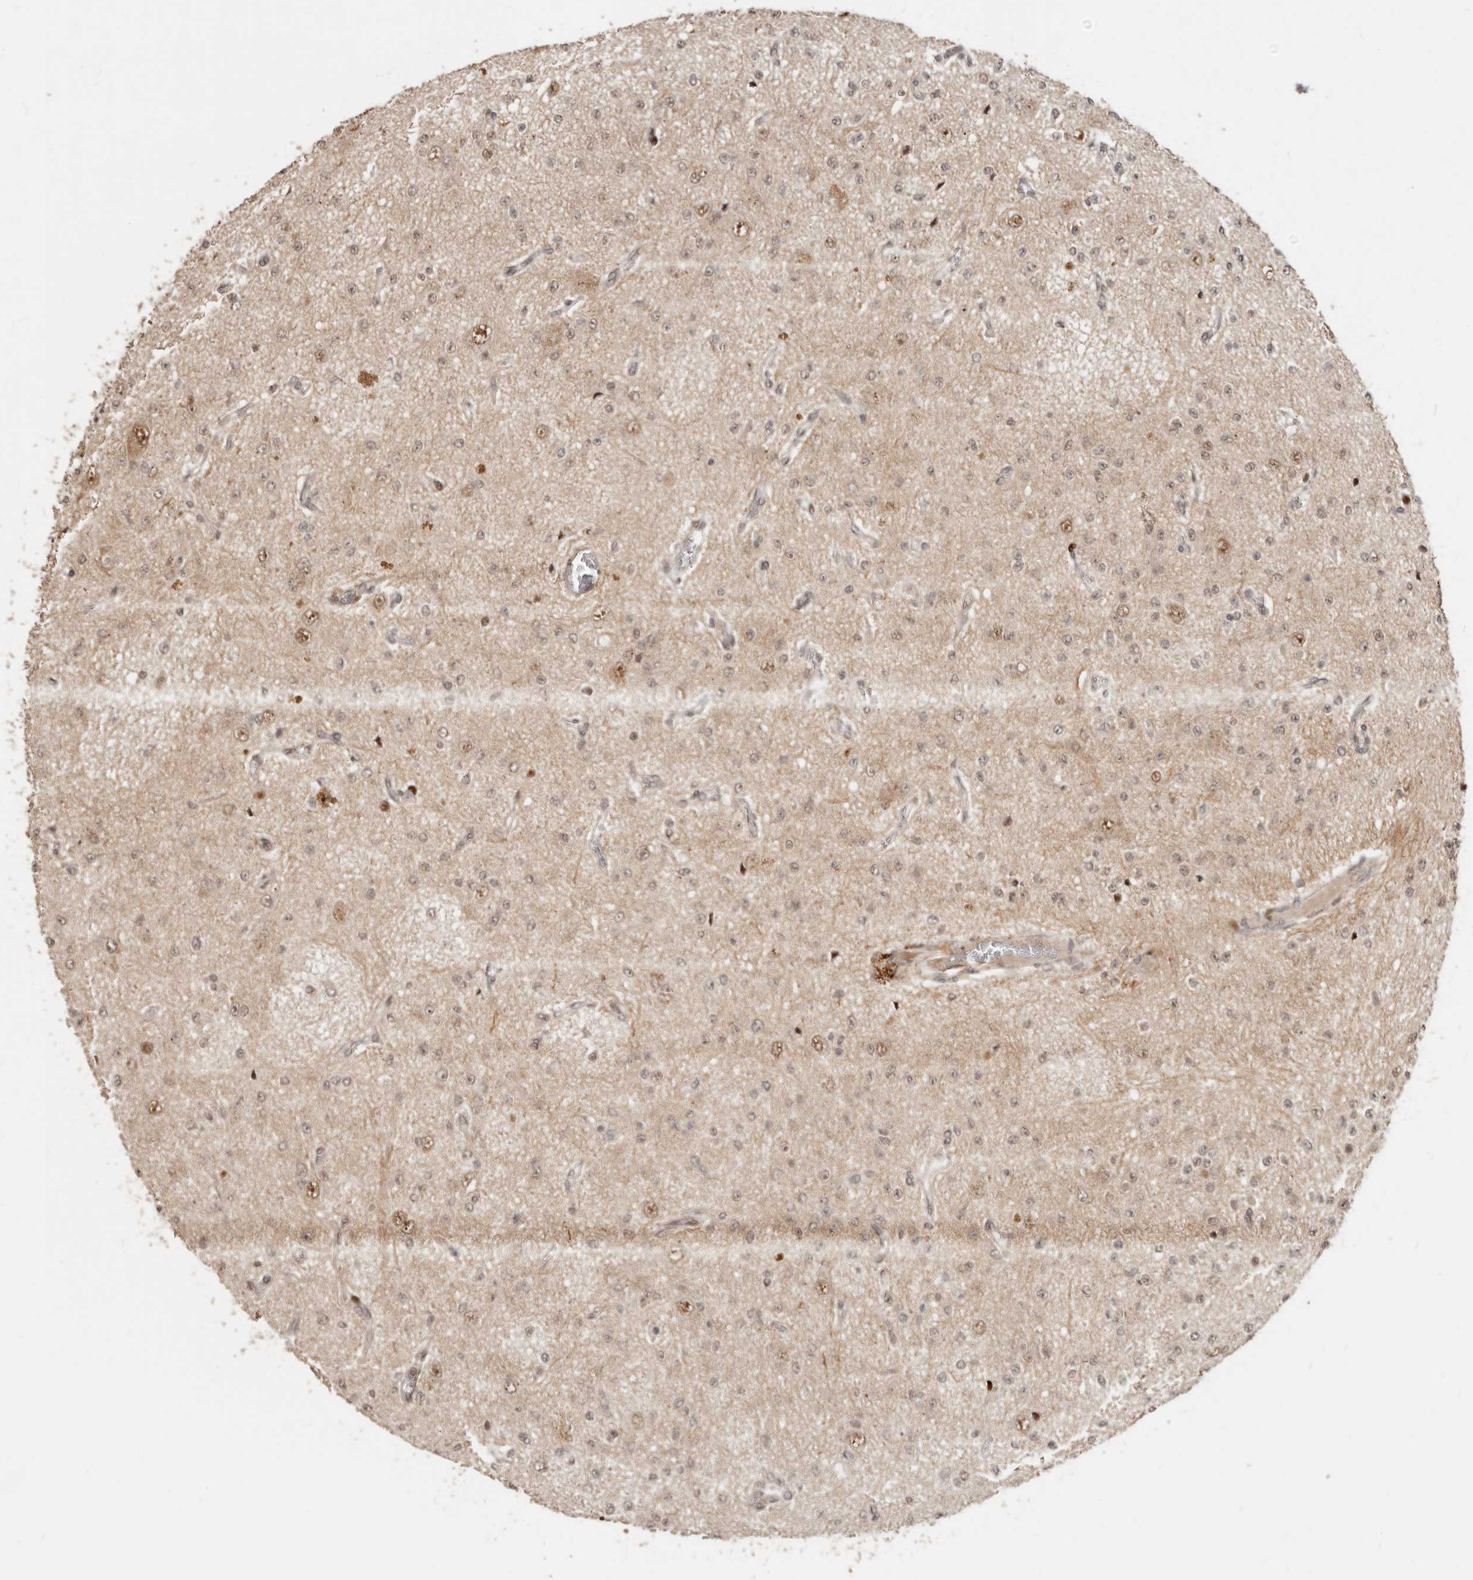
{"staining": {"intensity": "weak", "quantity": ">75%", "location": "cytoplasmic/membranous,nuclear"}, "tissue": "glioma", "cell_type": "Tumor cells", "image_type": "cancer", "snomed": [{"axis": "morphology", "description": "Glioma, malignant, Low grade"}, {"axis": "topography", "description": "Brain"}], "caption": "Human malignant low-grade glioma stained with a protein marker reveals weak staining in tumor cells.", "gene": "GPBP1L1", "patient": {"sex": "male", "age": 38}}